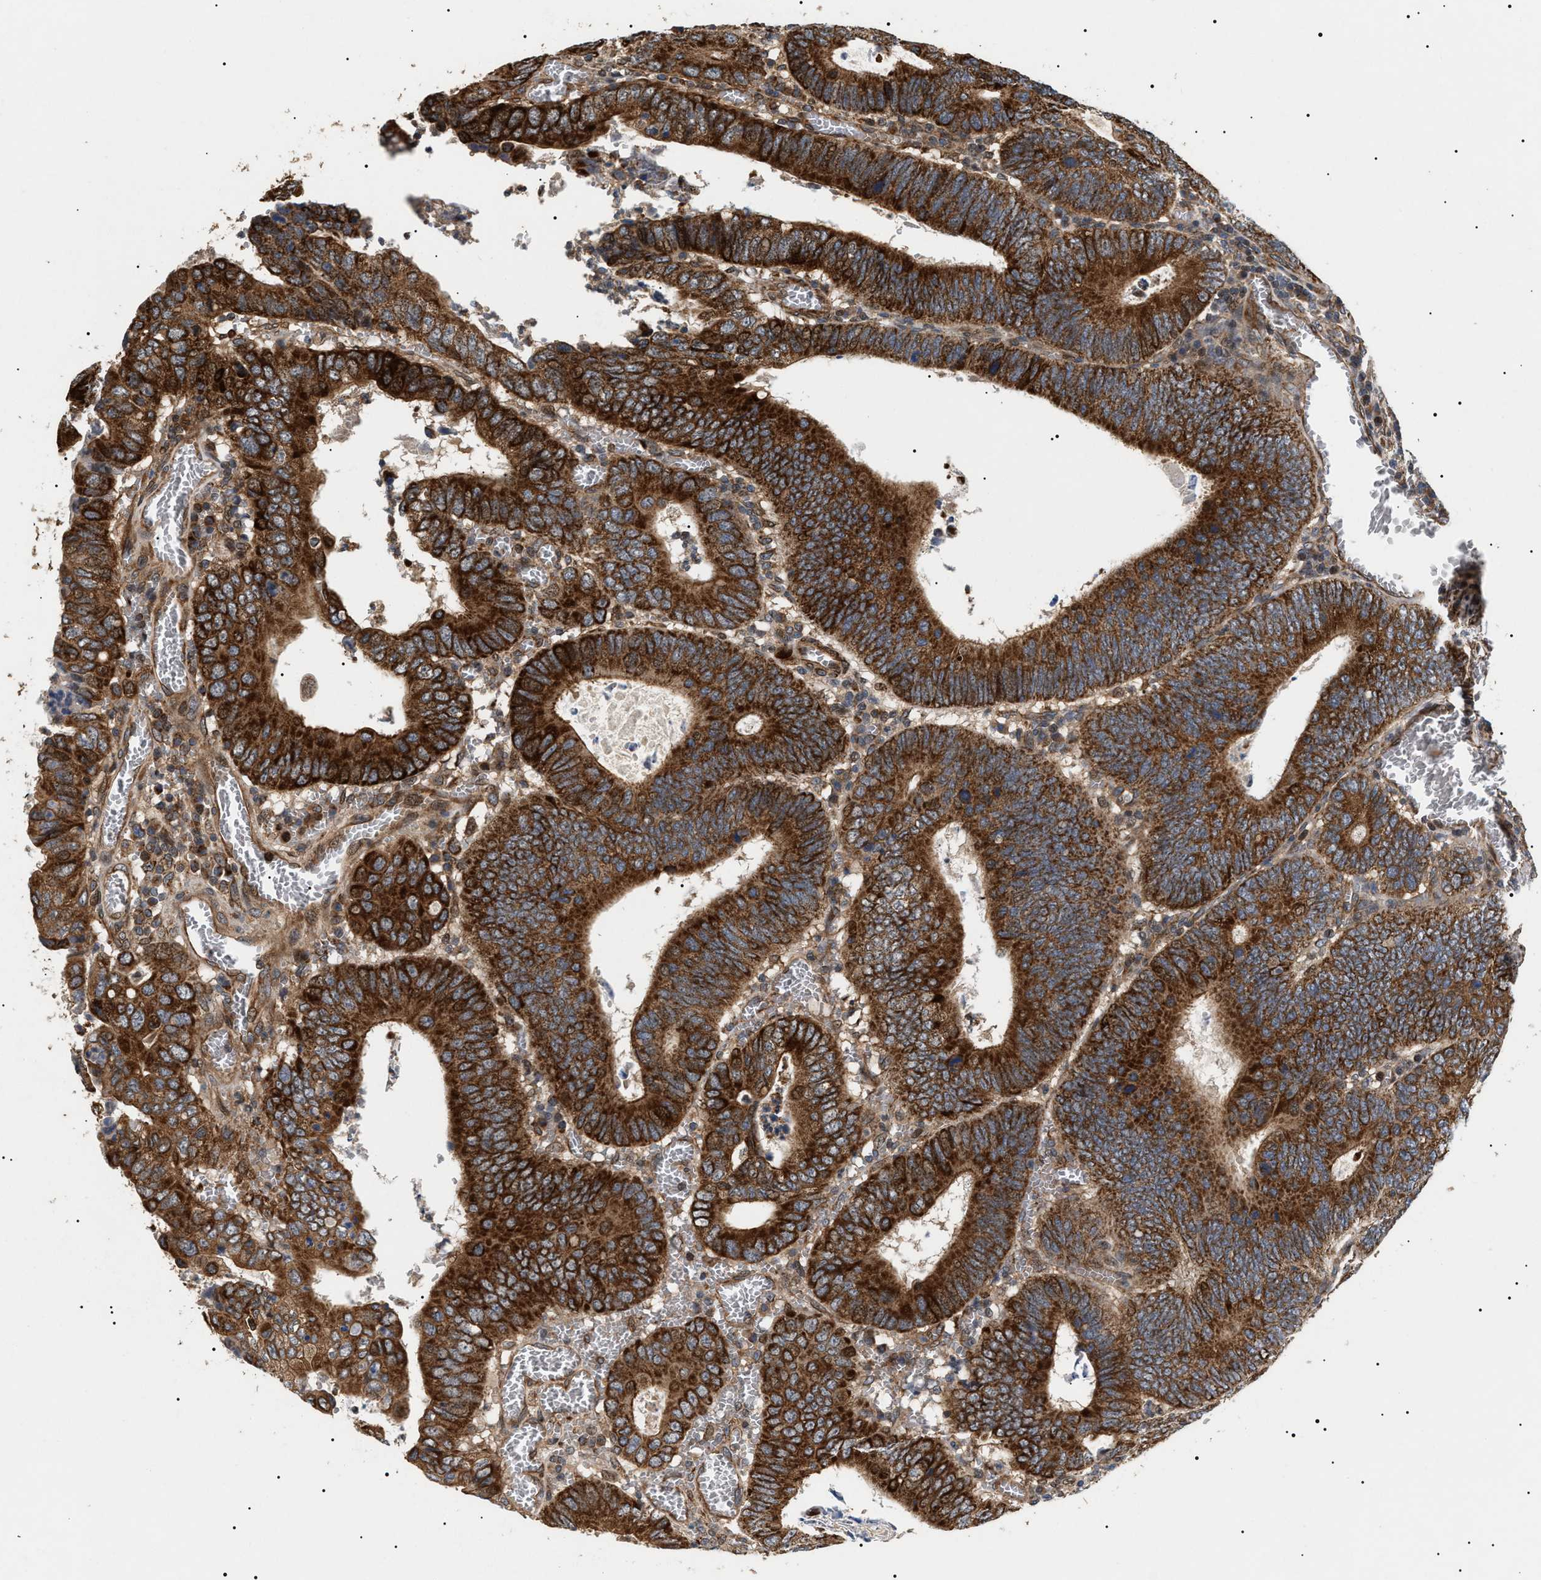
{"staining": {"intensity": "strong", "quantity": ">75%", "location": "cytoplasmic/membranous"}, "tissue": "colorectal cancer", "cell_type": "Tumor cells", "image_type": "cancer", "snomed": [{"axis": "morphology", "description": "Inflammation, NOS"}, {"axis": "morphology", "description": "Adenocarcinoma, NOS"}, {"axis": "topography", "description": "Colon"}], "caption": "This is an image of immunohistochemistry (IHC) staining of colorectal cancer (adenocarcinoma), which shows strong positivity in the cytoplasmic/membranous of tumor cells.", "gene": "ZBTB26", "patient": {"sex": "male", "age": 72}}